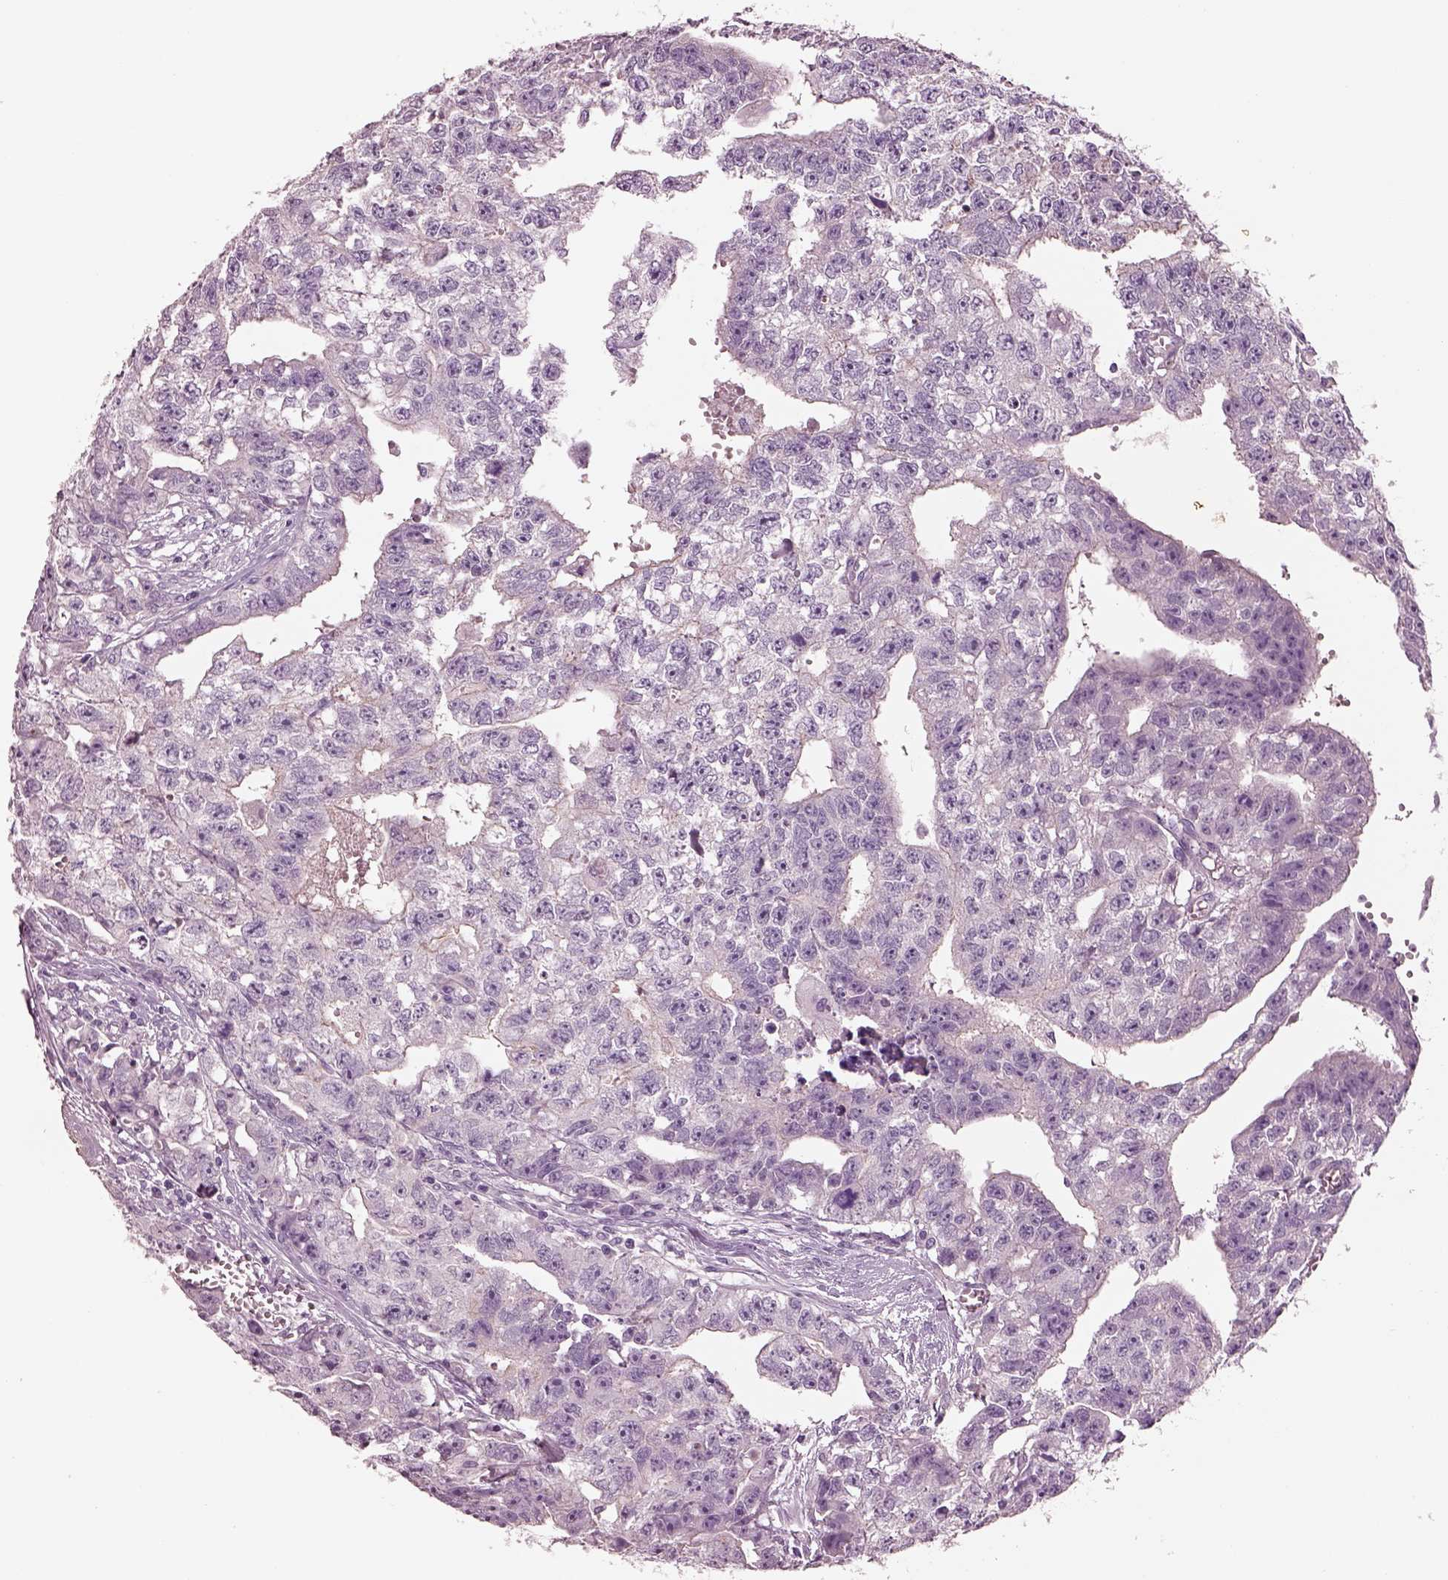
{"staining": {"intensity": "negative", "quantity": "none", "location": "none"}, "tissue": "testis cancer", "cell_type": "Tumor cells", "image_type": "cancer", "snomed": [{"axis": "morphology", "description": "Carcinoma, Embryonal, NOS"}, {"axis": "morphology", "description": "Teratoma, malignant, NOS"}, {"axis": "topography", "description": "Testis"}], "caption": "Immunohistochemistry (IHC) photomicrograph of human testis cancer stained for a protein (brown), which demonstrates no expression in tumor cells.", "gene": "IGLL1", "patient": {"sex": "male", "age": 24}}